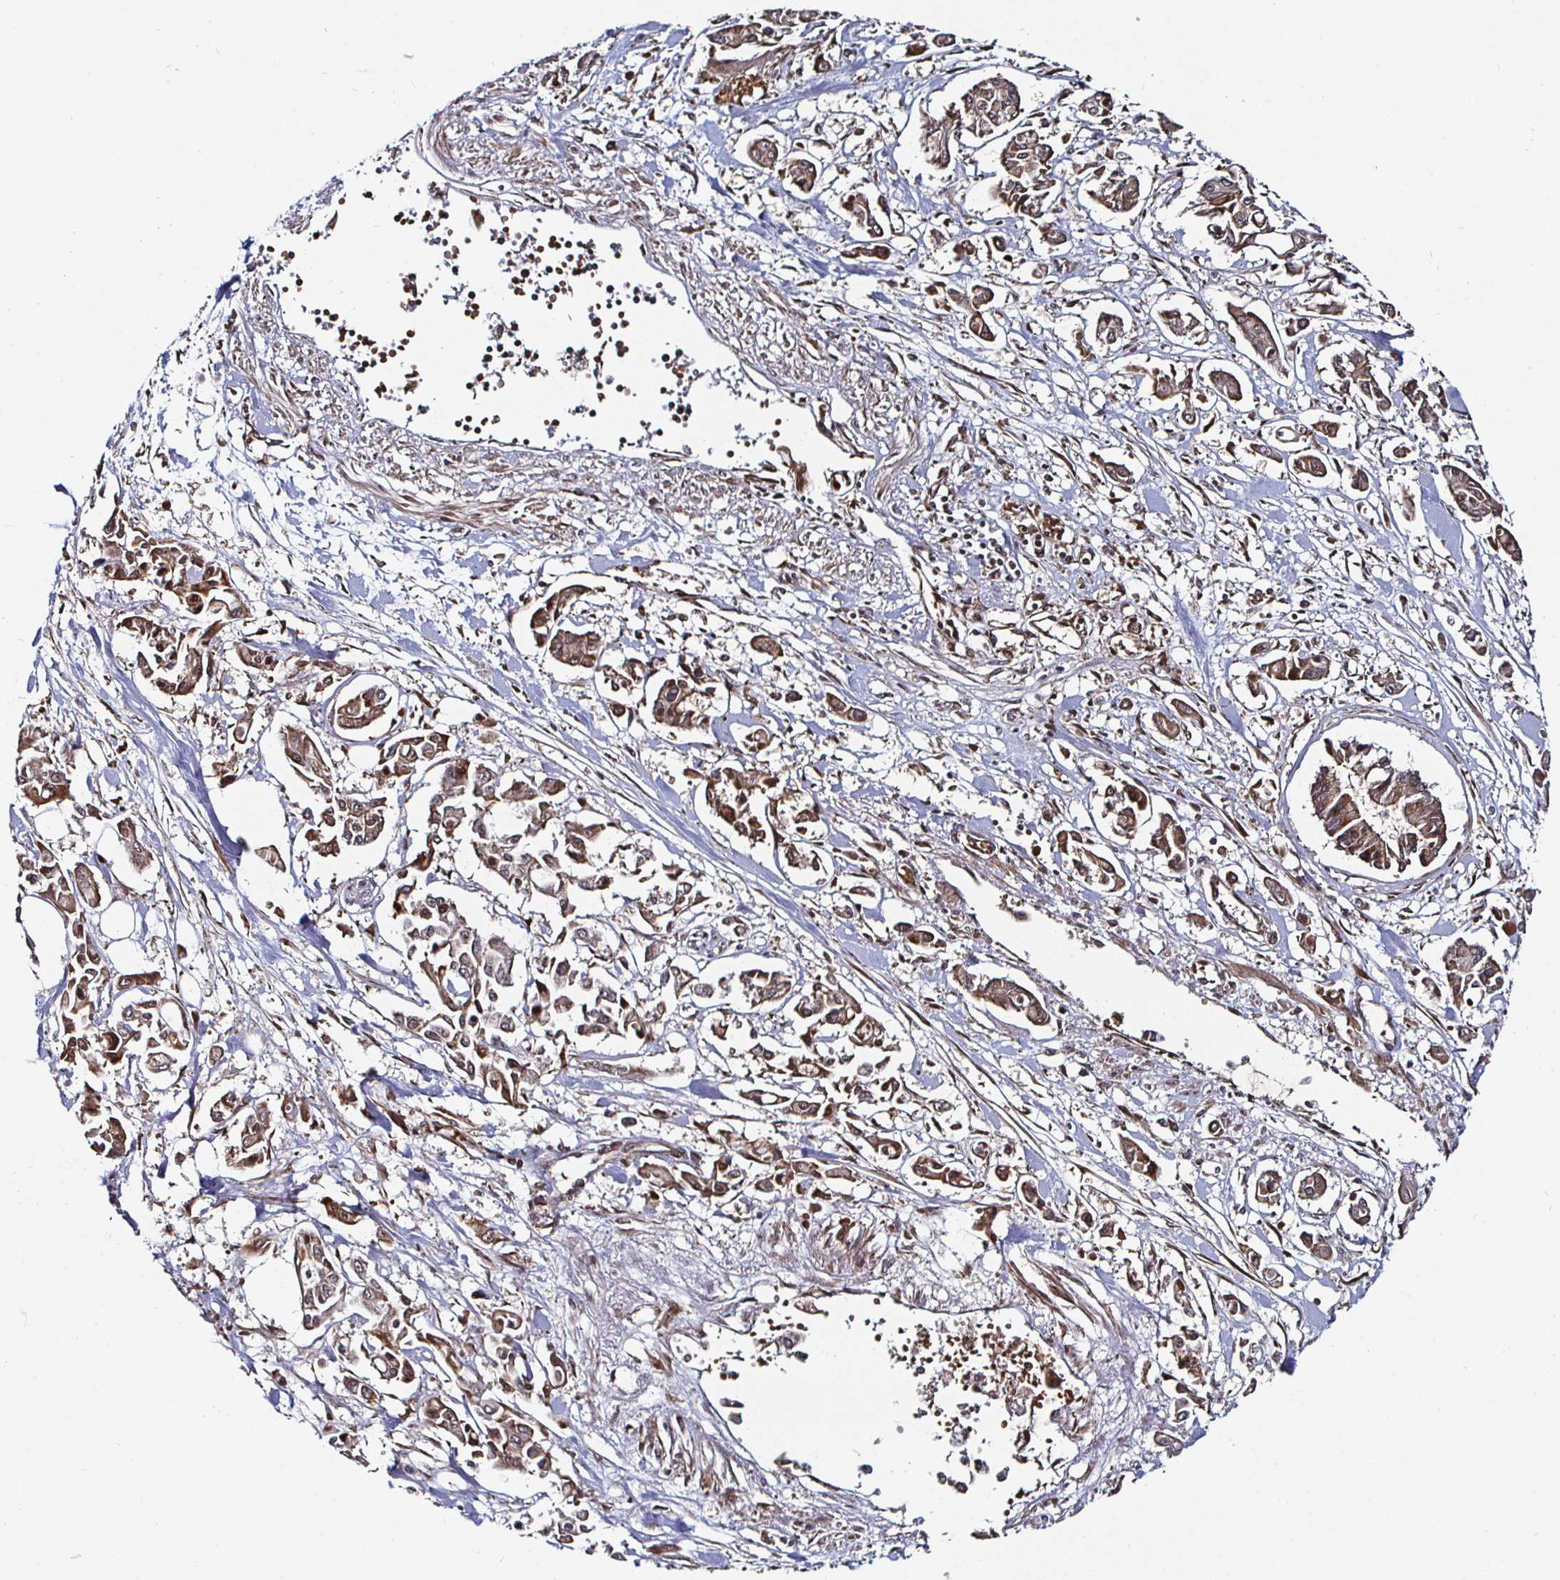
{"staining": {"intensity": "moderate", "quantity": ">75%", "location": "cytoplasmic/membranous"}, "tissue": "pancreatic cancer", "cell_type": "Tumor cells", "image_type": "cancer", "snomed": [{"axis": "morphology", "description": "Adenocarcinoma, NOS"}, {"axis": "topography", "description": "Pancreas"}], "caption": "There is medium levels of moderate cytoplasmic/membranous staining in tumor cells of pancreatic adenocarcinoma, as demonstrated by immunohistochemical staining (brown color).", "gene": "TBKBP1", "patient": {"sex": "male", "age": 61}}